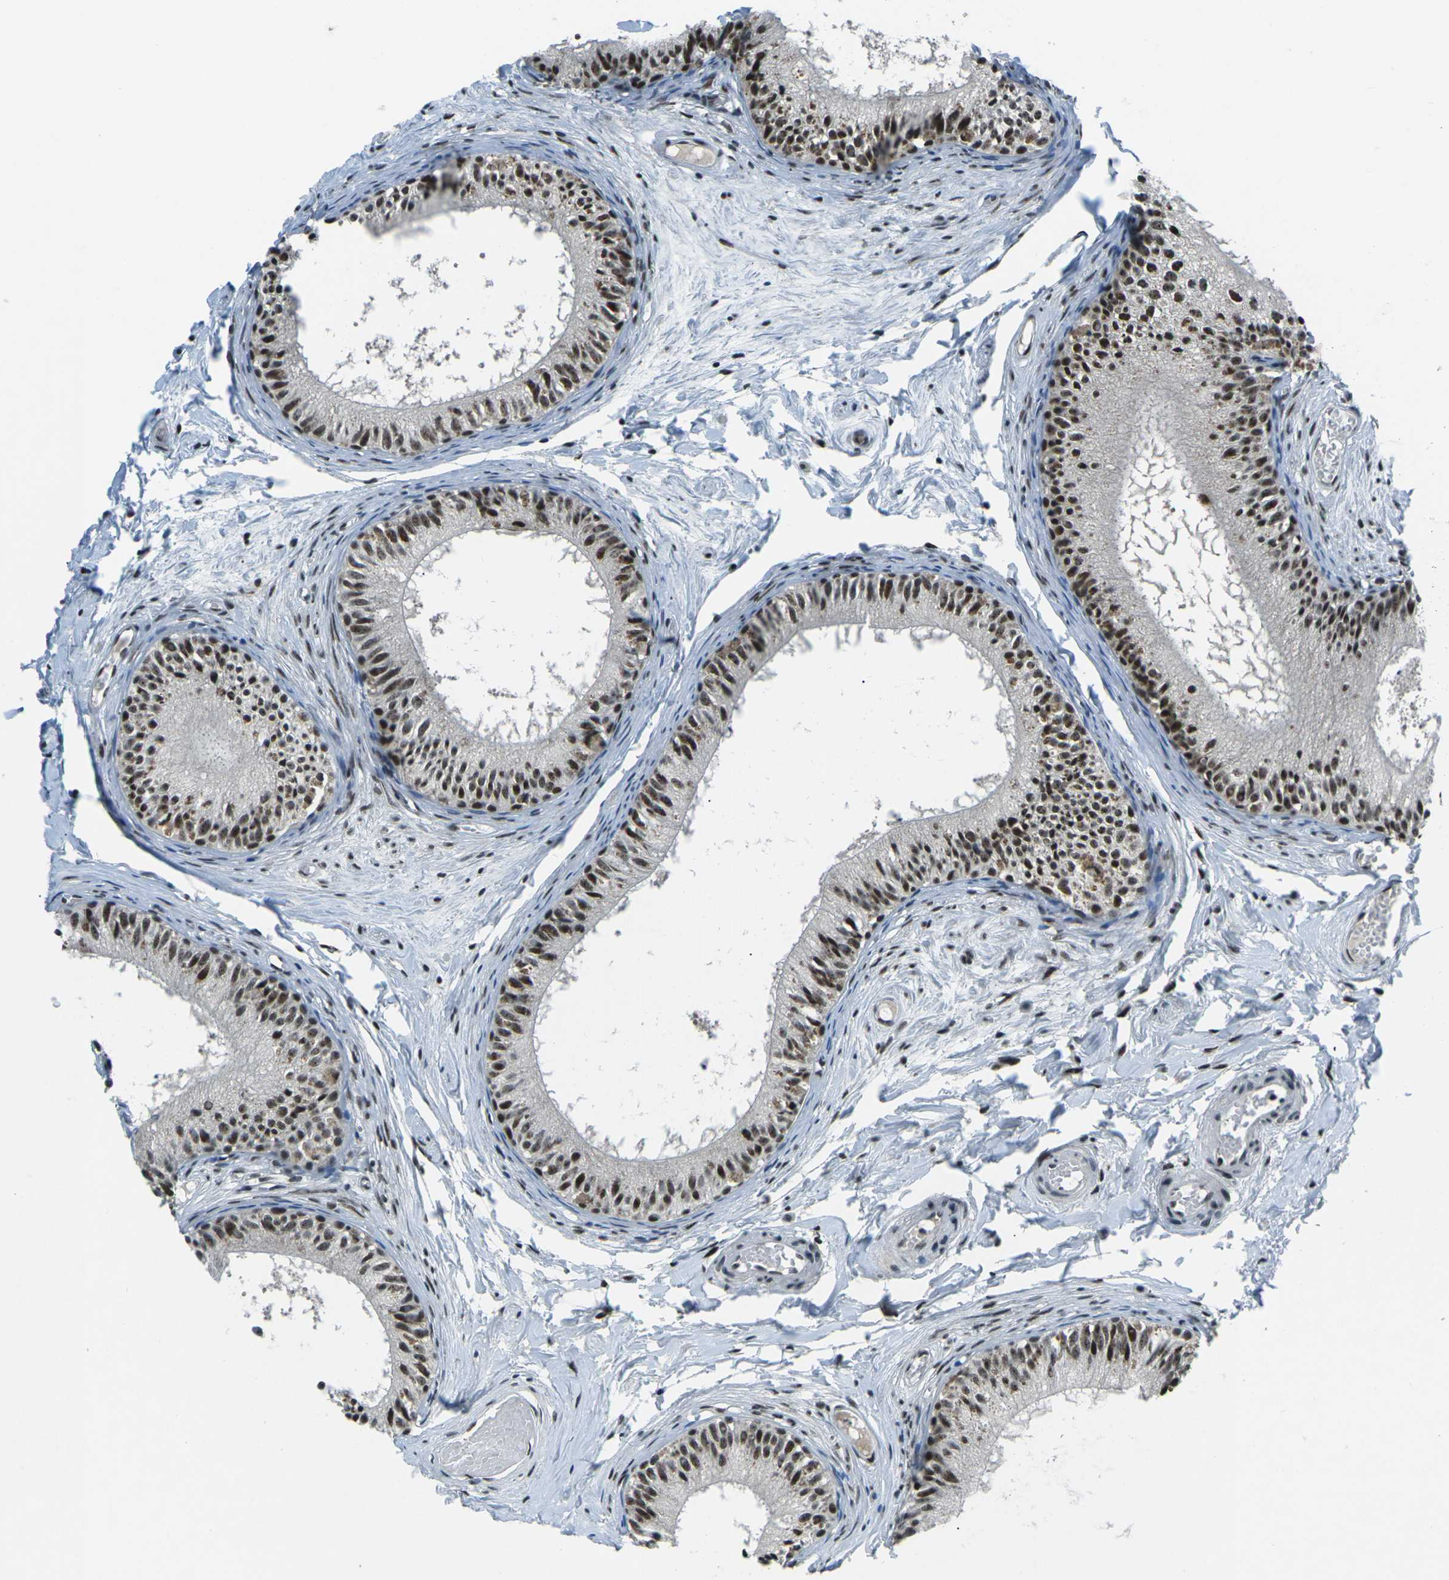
{"staining": {"intensity": "strong", "quantity": ">75%", "location": "nuclear"}, "tissue": "epididymis", "cell_type": "Glandular cells", "image_type": "normal", "snomed": [{"axis": "morphology", "description": "Normal tissue, NOS"}, {"axis": "topography", "description": "Epididymis"}], "caption": "Immunohistochemistry (IHC) of unremarkable human epididymis exhibits high levels of strong nuclear staining in about >75% of glandular cells. Using DAB (brown) and hematoxylin (blue) stains, captured at high magnification using brightfield microscopy.", "gene": "RBL2", "patient": {"sex": "male", "age": 46}}